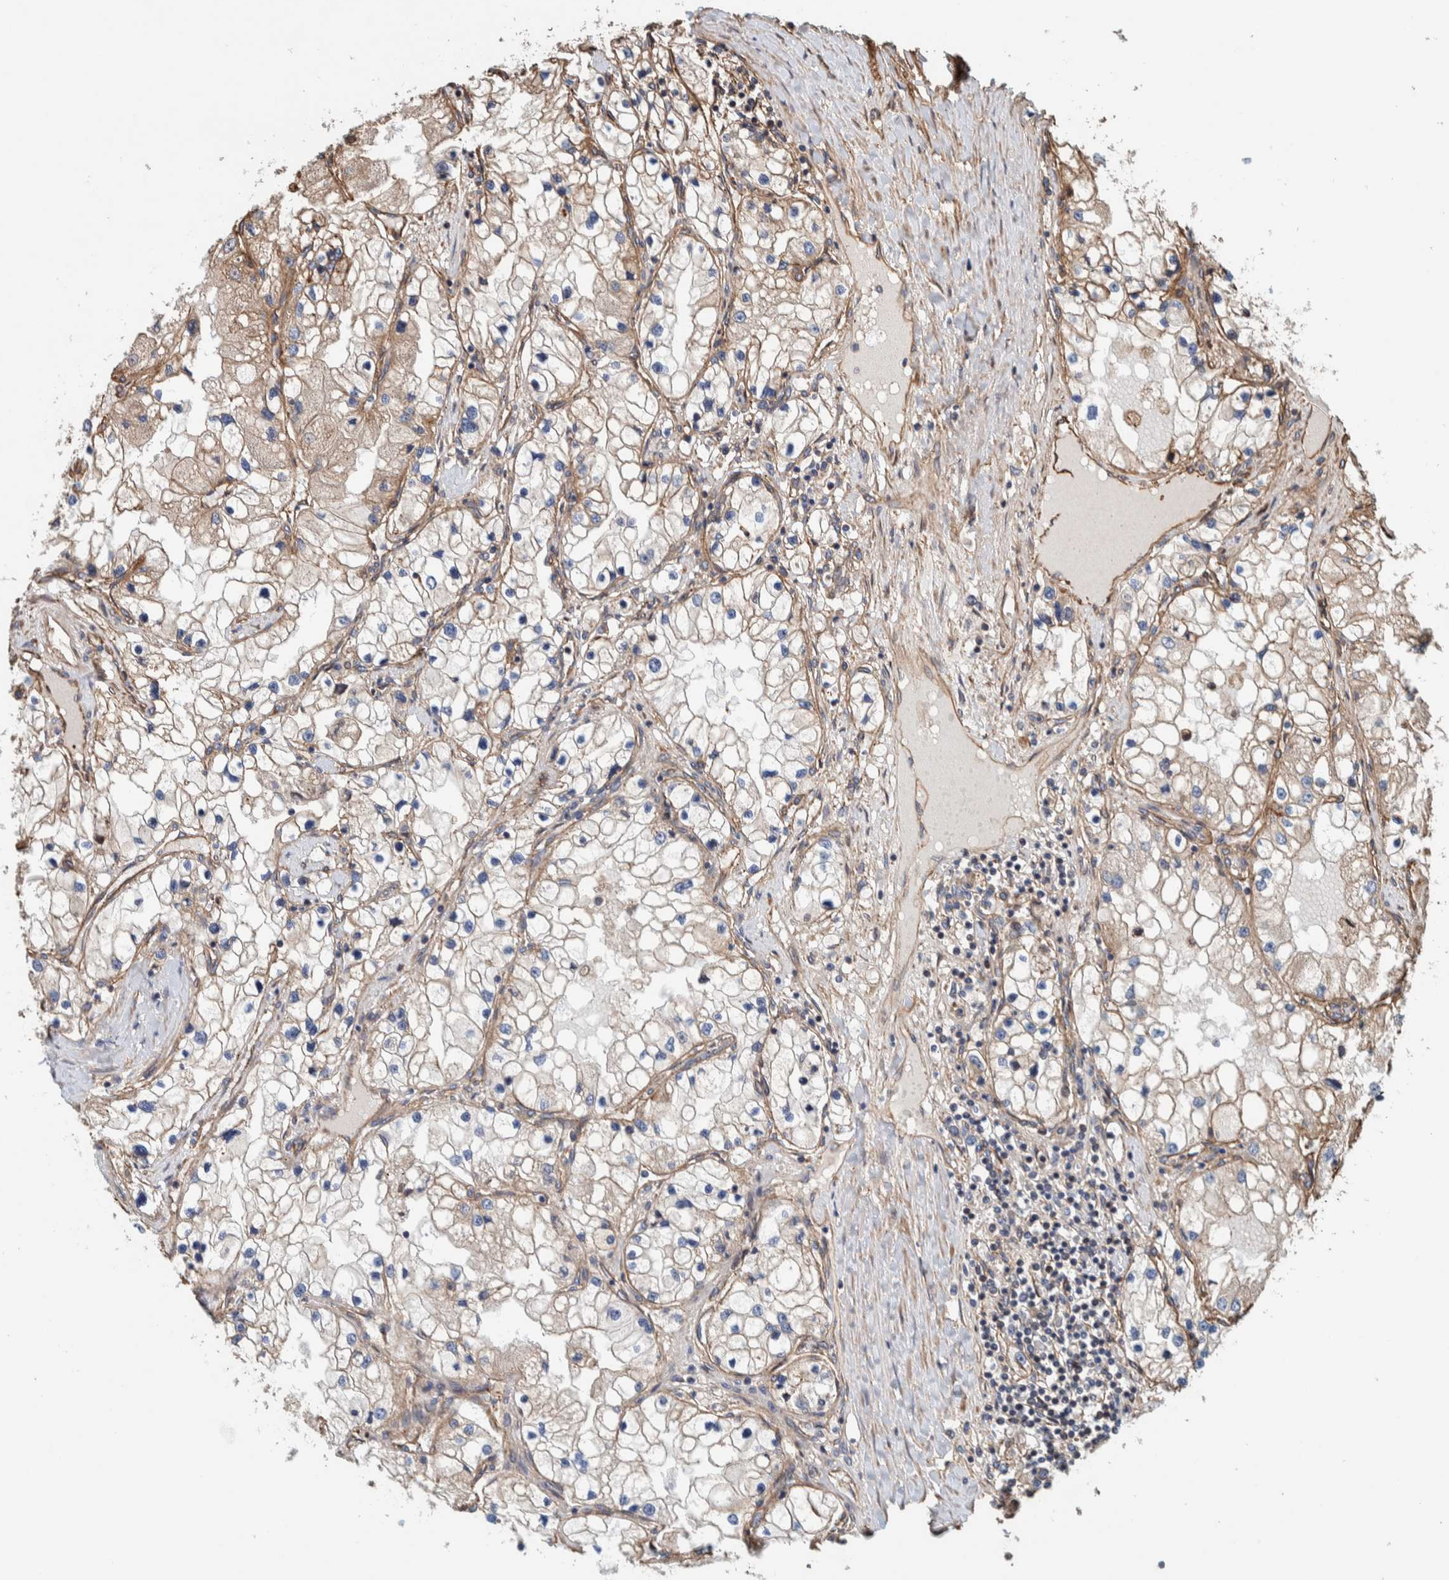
{"staining": {"intensity": "weak", "quantity": "<25%", "location": "cytoplasmic/membranous"}, "tissue": "renal cancer", "cell_type": "Tumor cells", "image_type": "cancer", "snomed": [{"axis": "morphology", "description": "Adenocarcinoma, NOS"}, {"axis": "topography", "description": "Kidney"}], "caption": "Tumor cells show no significant protein staining in renal cancer.", "gene": "PKD1L1", "patient": {"sex": "male", "age": 68}}